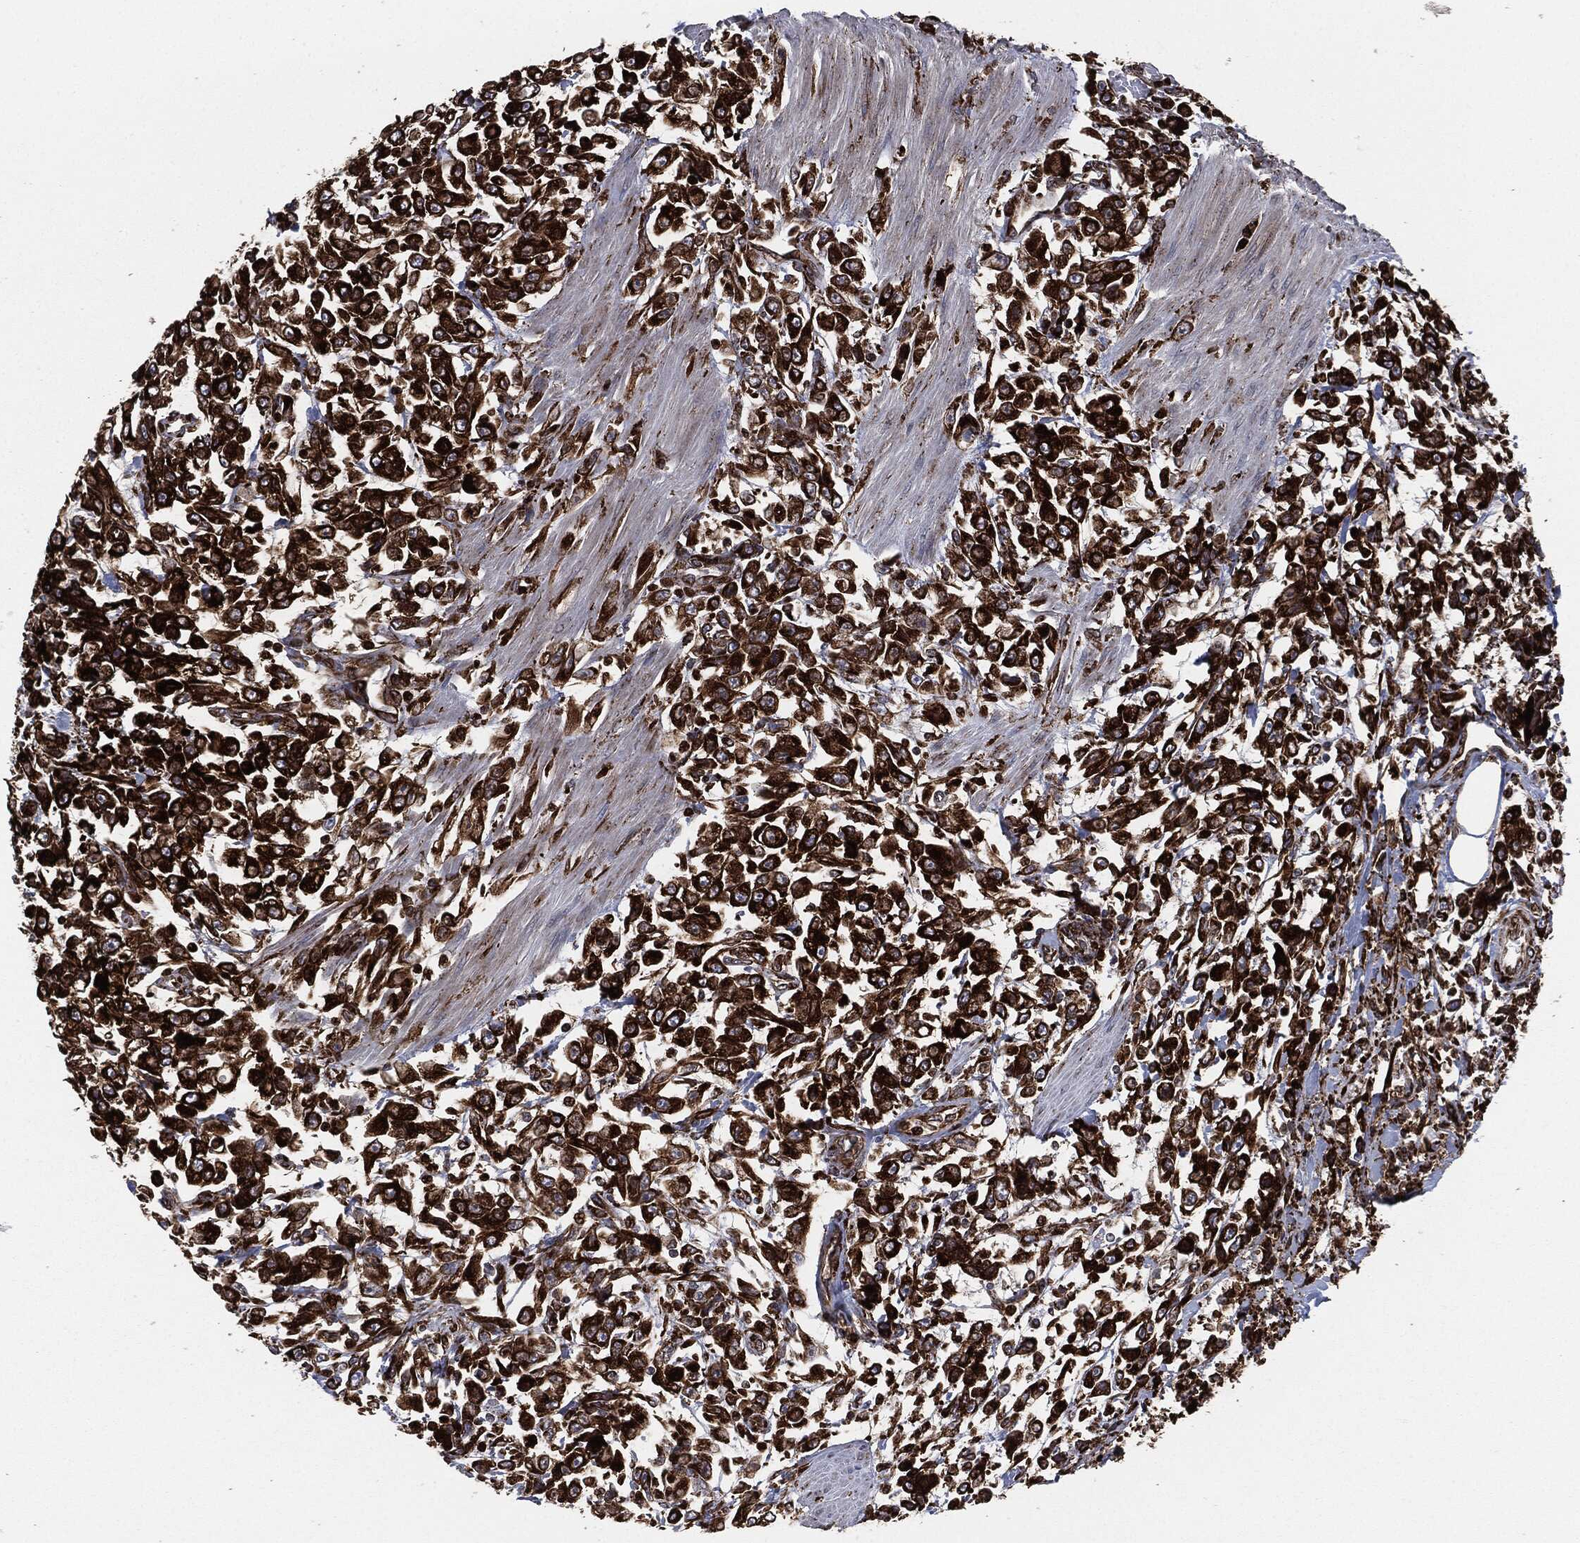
{"staining": {"intensity": "strong", "quantity": ">75%", "location": "cytoplasmic/membranous"}, "tissue": "urothelial cancer", "cell_type": "Tumor cells", "image_type": "cancer", "snomed": [{"axis": "morphology", "description": "Urothelial carcinoma, High grade"}, {"axis": "topography", "description": "Urinary bladder"}], "caption": "Immunohistochemistry (IHC) image of neoplastic tissue: human urothelial carcinoma (high-grade) stained using immunohistochemistry exhibits high levels of strong protein expression localized specifically in the cytoplasmic/membranous of tumor cells, appearing as a cytoplasmic/membranous brown color.", "gene": "CALR", "patient": {"sex": "male", "age": 46}}